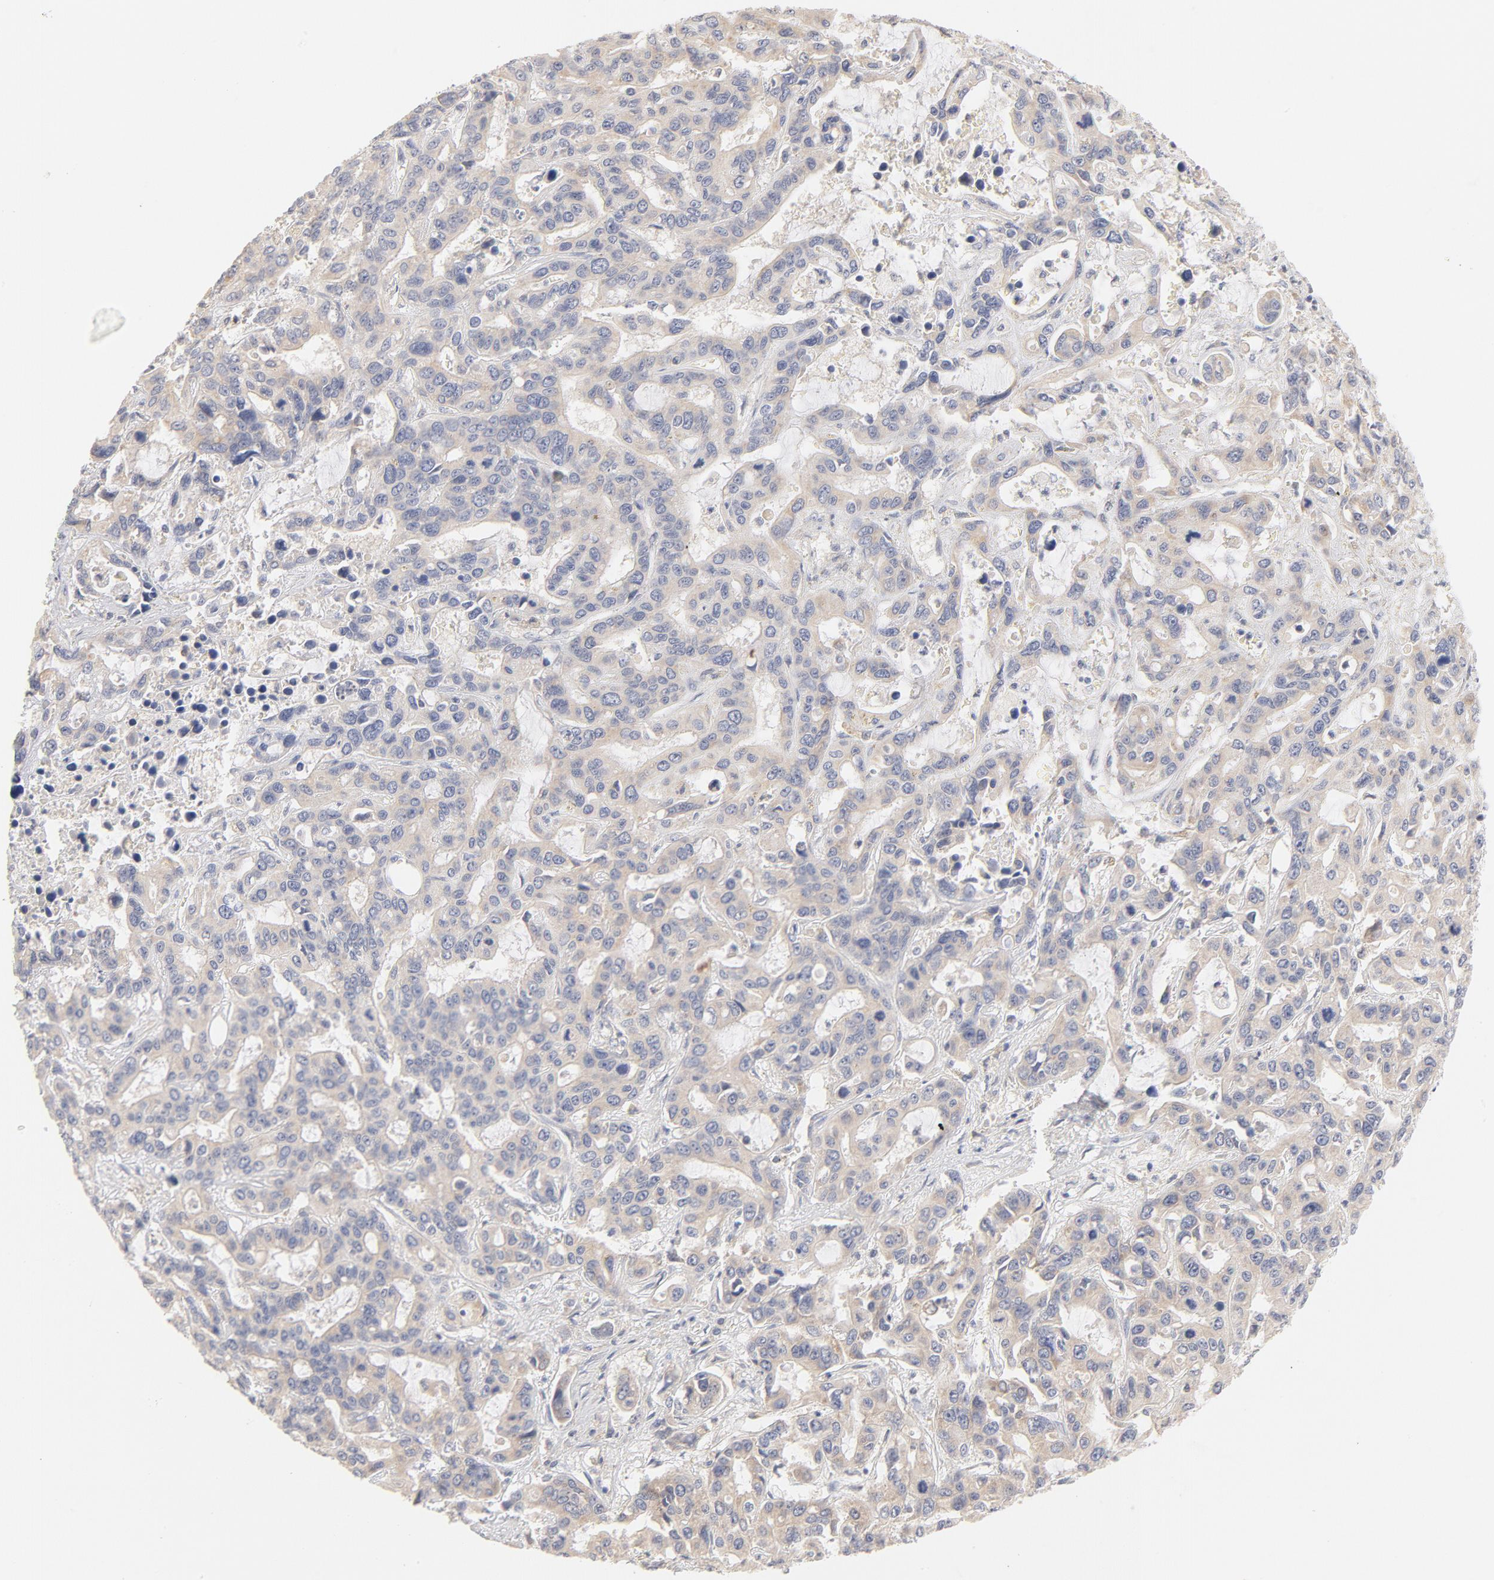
{"staining": {"intensity": "weak", "quantity": ">75%", "location": "cytoplasmic/membranous"}, "tissue": "liver cancer", "cell_type": "Tumor cells", "image_type": "cancer", "snomed": [{"axis": "morphology", "description": "Cholangiocarcinoma"}, {"axis": "topography", "description": "Liver"}], "caption": "Immunohistochemistry (IHC) histopathology image of neoplastic tissue: human cholangiocarcinoma (liver) stained using immunohistochemistry (IHC) reveals low levels of weak protein expression localized specifically in the cytoplasmic/membranous of tumor cells, appearing as a cytoplasmic/membranous brown color.", "gene": "MTERF2", "patient": {"sex": "female", "age": 65}}